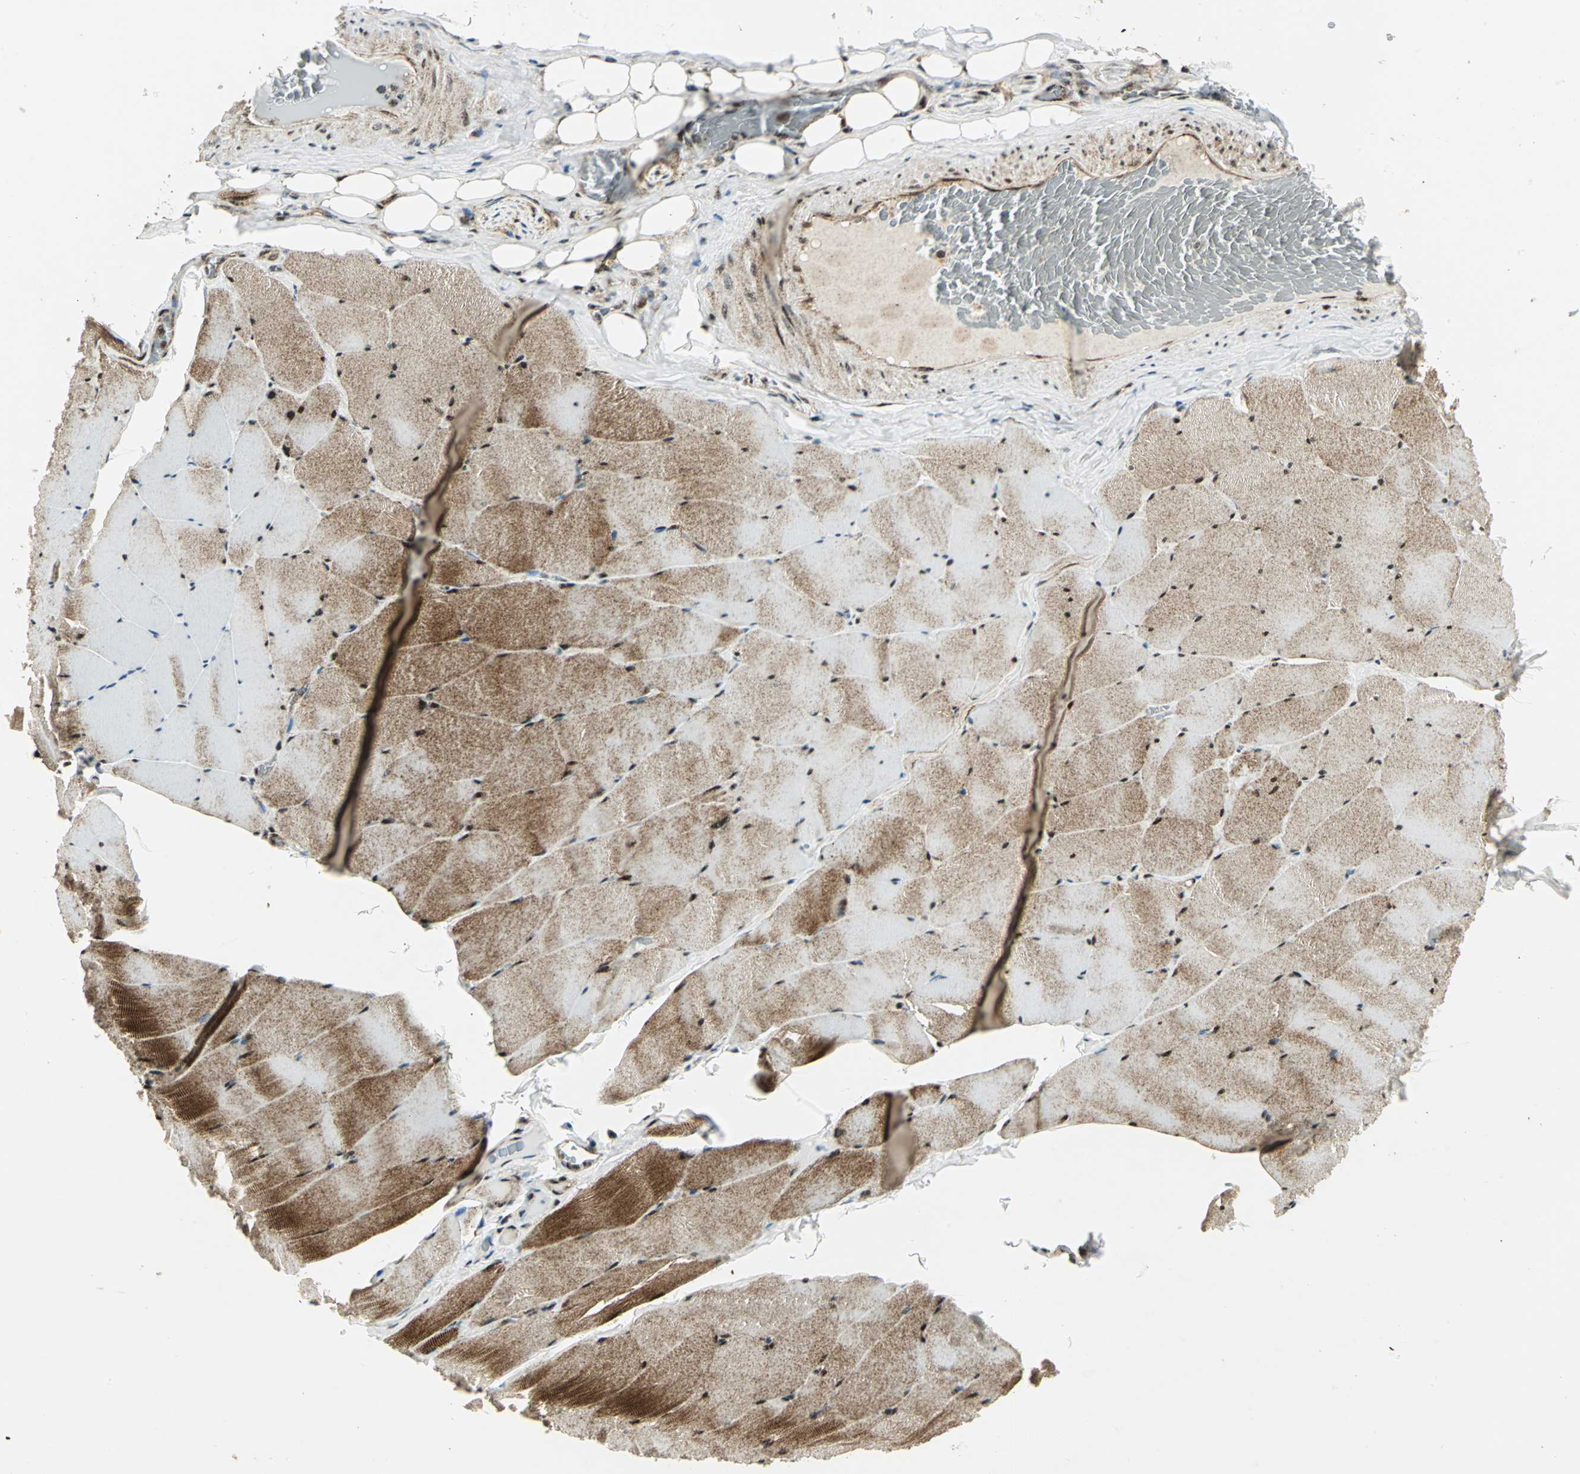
{"staining": {"intensity": "strong", "quantity": ">75%", "location": "cytoplasmic/membranous,nuclear"}, "tissue": "skeletal muscle", "cell_type": "Myocytes", "image_type": "normal", "snomed": [{"axis": "morphology", "description": "Normal tissue, NOS"}, {"axis": "topography", "description": "Skeletal muscle"}], "caption": "This is a micrograph of immunohistochemistry staining of unremarkable skeletal muscle, which shows strong staining in the cytoplasmic/membranous,nuclear of myocytes.", "gene": "COPS5", "patient": {"sex": "male", "age": 62}}